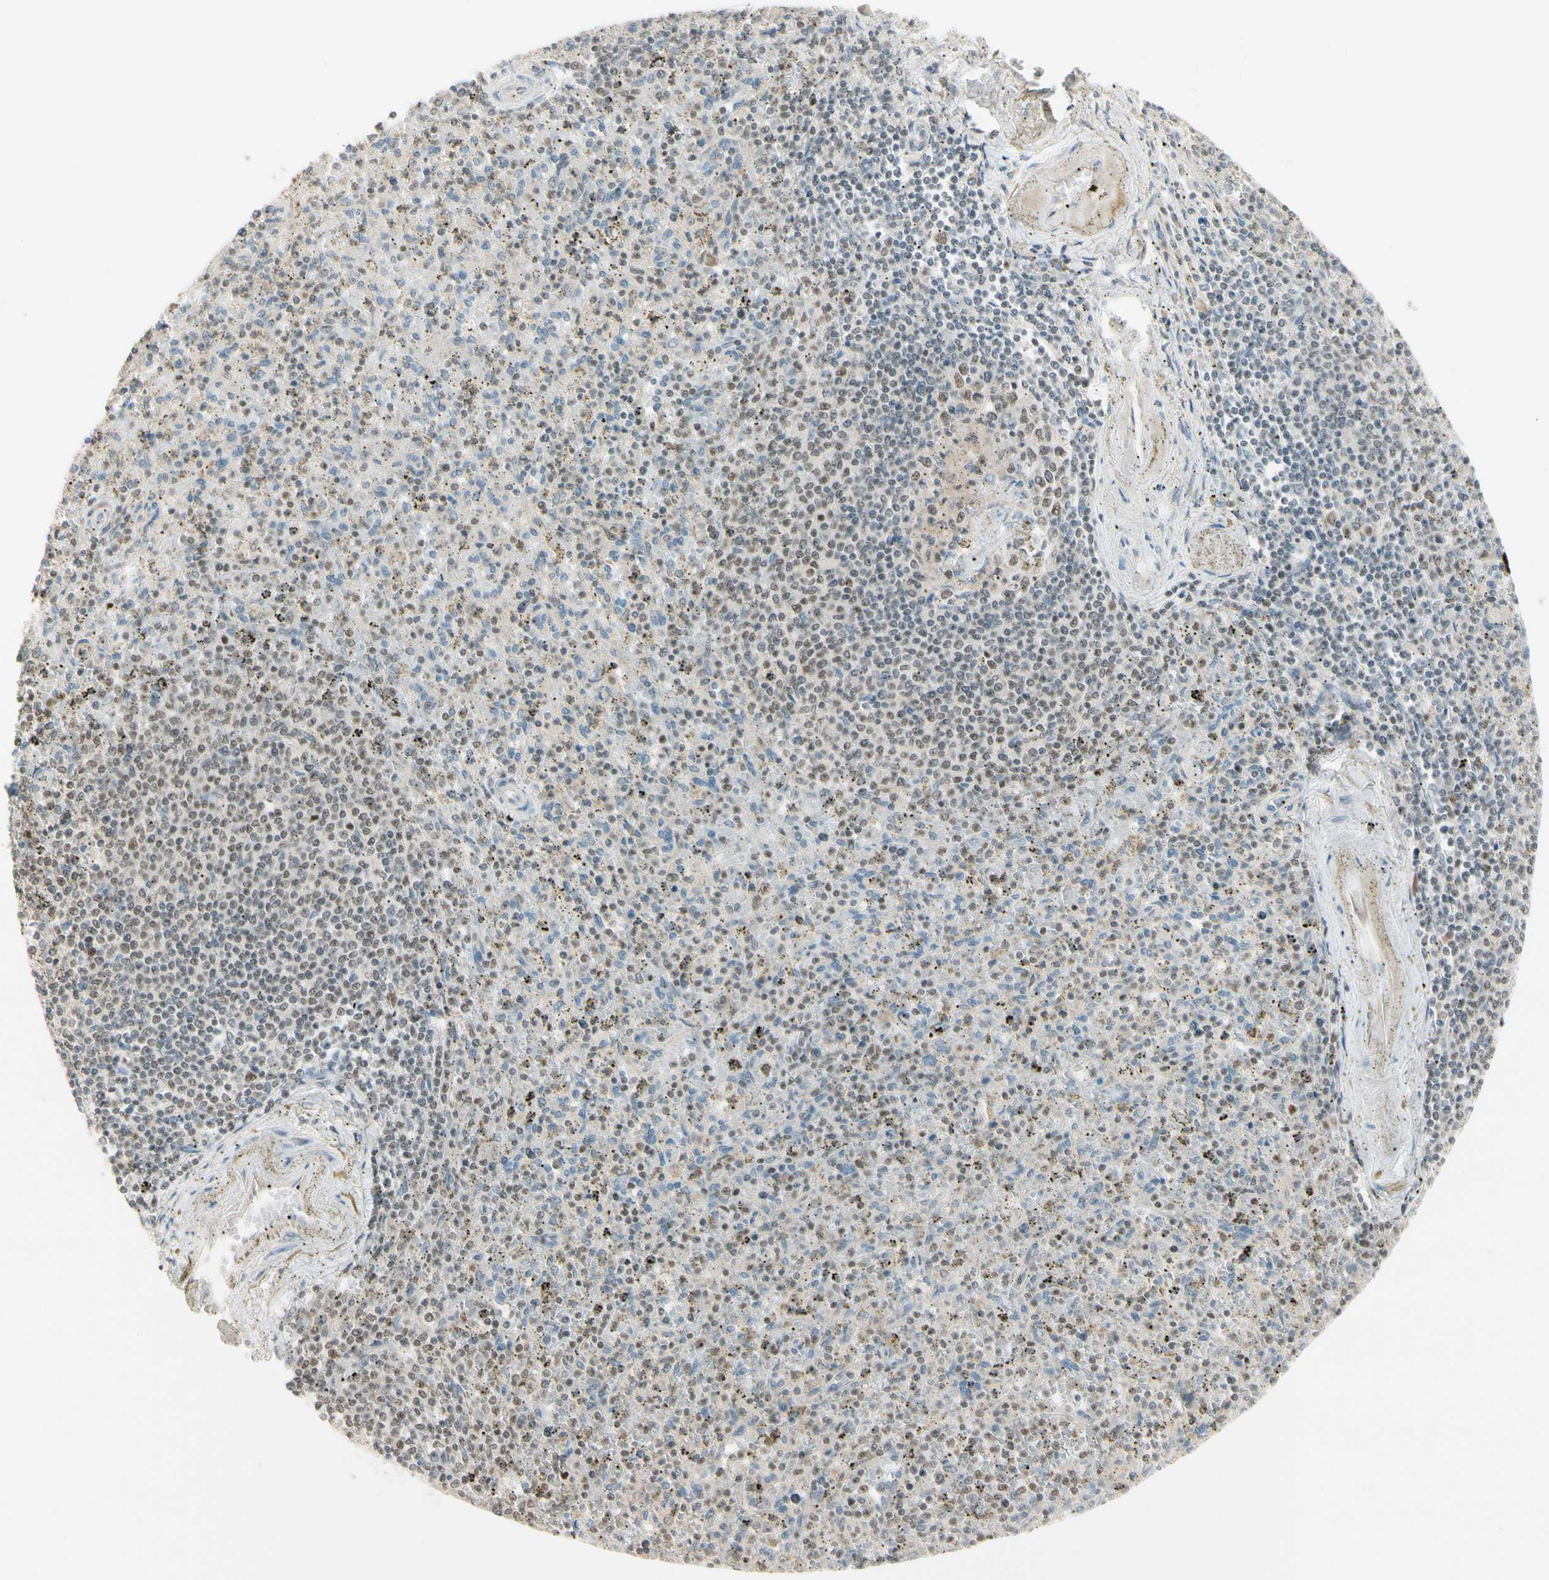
{"staining": {"intensity": "weak", "quantity": "25%-75%", "location": "cytoplasmic/membranous"}, "tissue": "spleen", "cell_type": "Cells in red pulp", "image_type": "normal", "snomed": [{"axis": "morphology", "description": "Normal tissue, NOS"}, {"axis": "topography", "description": "Spleen"}], "caption": "Immunohistochemical staining of normal human spleen exhibits low levels of weak cytoplasmic/membranous staining in about 25%-75% of cells in red pulp.", "gene": "NFYA", "patient": {"sex": "male", "age": 72}}